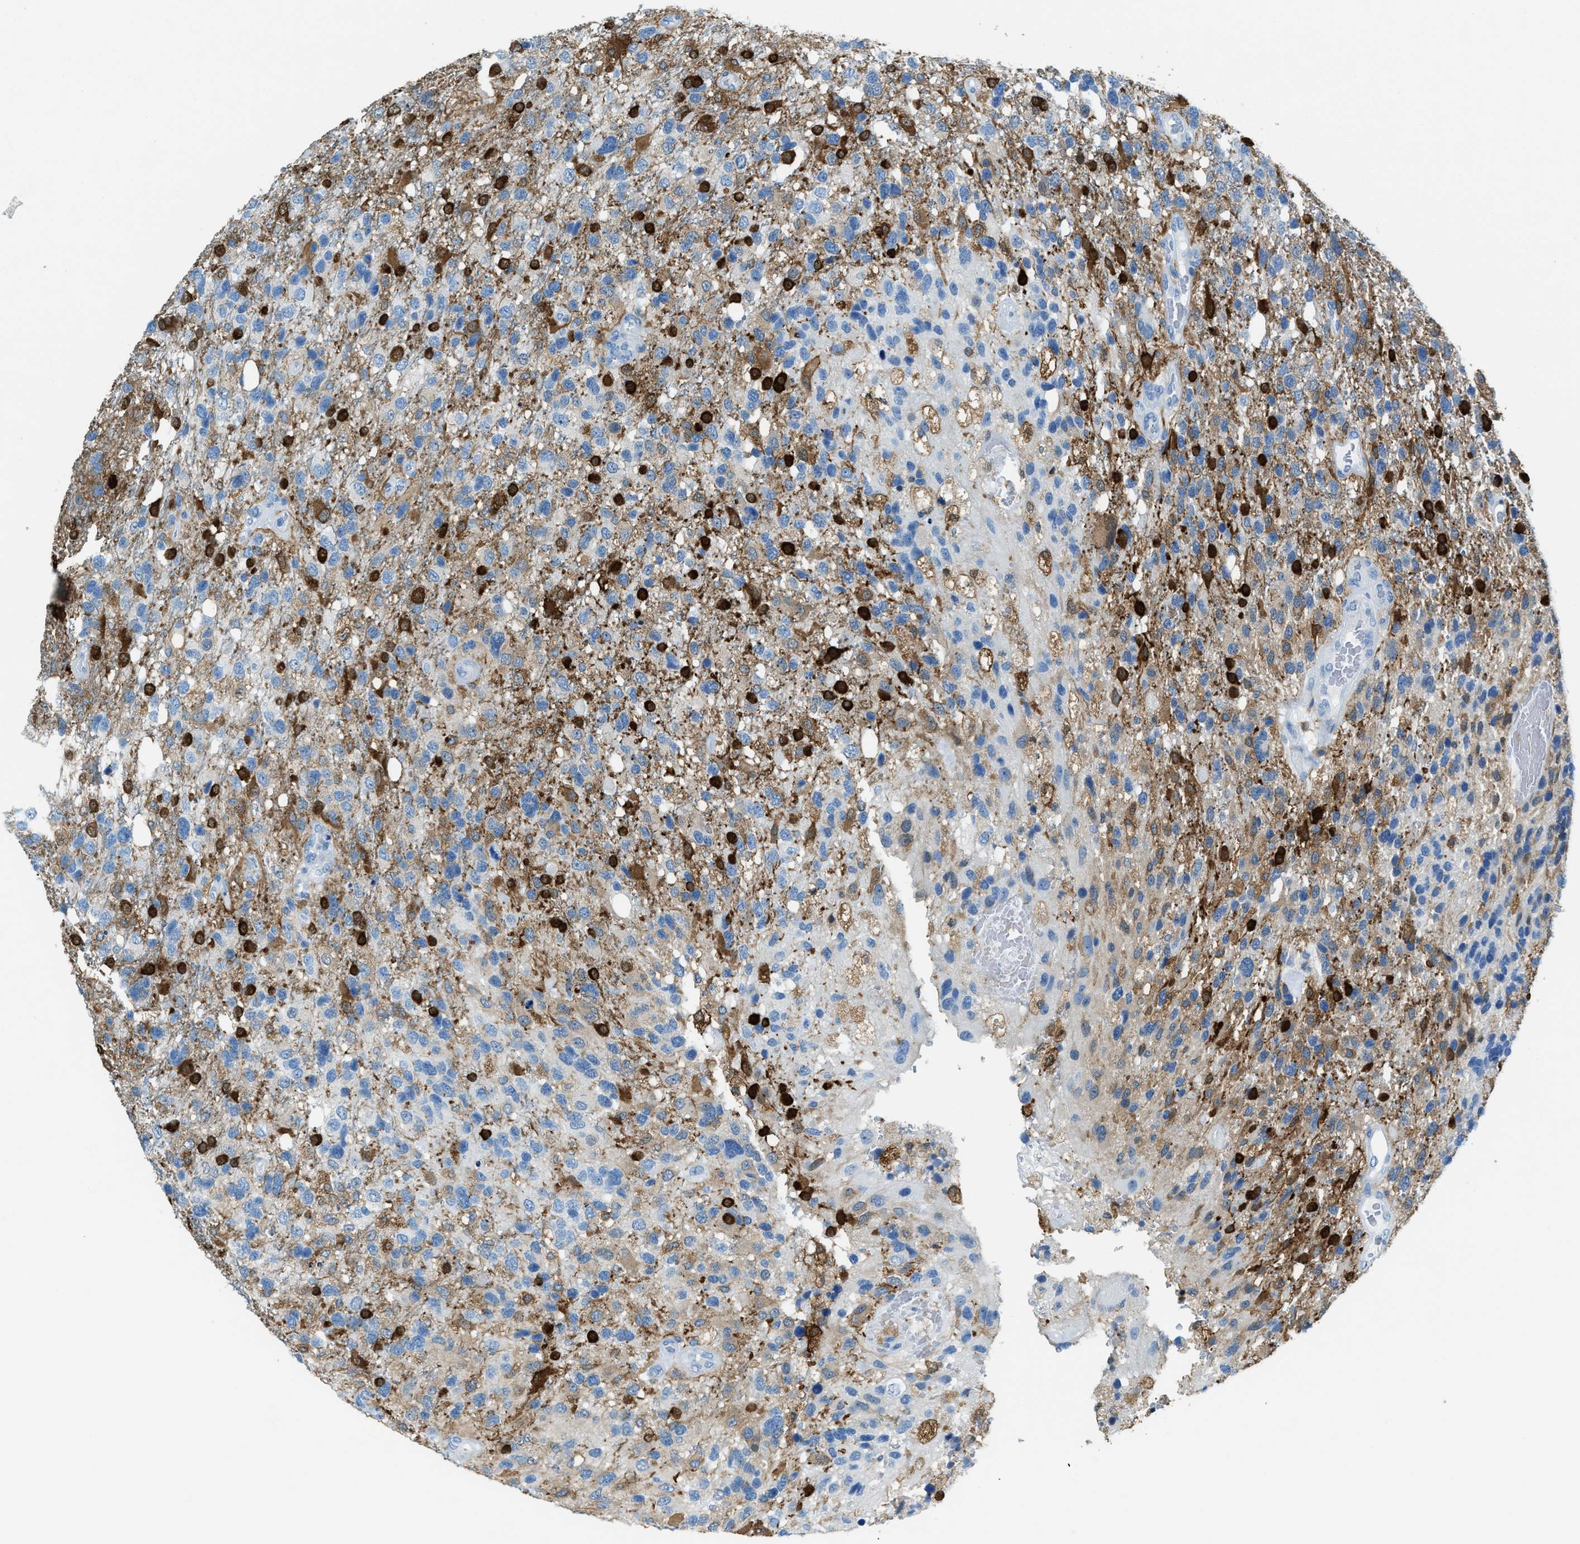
{"staining": {"intensity": "strong", "quantity": "25%-75%", "location": "cytoplasmic/membranous"}, "tissue": "glioma", "cell_type": "Tumor cells", "image_type": "cancer", "snomed": [{"axis": "morphology", "description": "Glioma, malignant, High grade"}, {"axis": "topography", "description": "Brain"}], "caption": "Human malignant high-grade glioma stained with a brown dye shows strong cytoplasmic/membranous positive positivity in about 25%-75% of tumor cells.", "gene": "MATCAP2", "patient": {"sex": "female", "age": 58}}